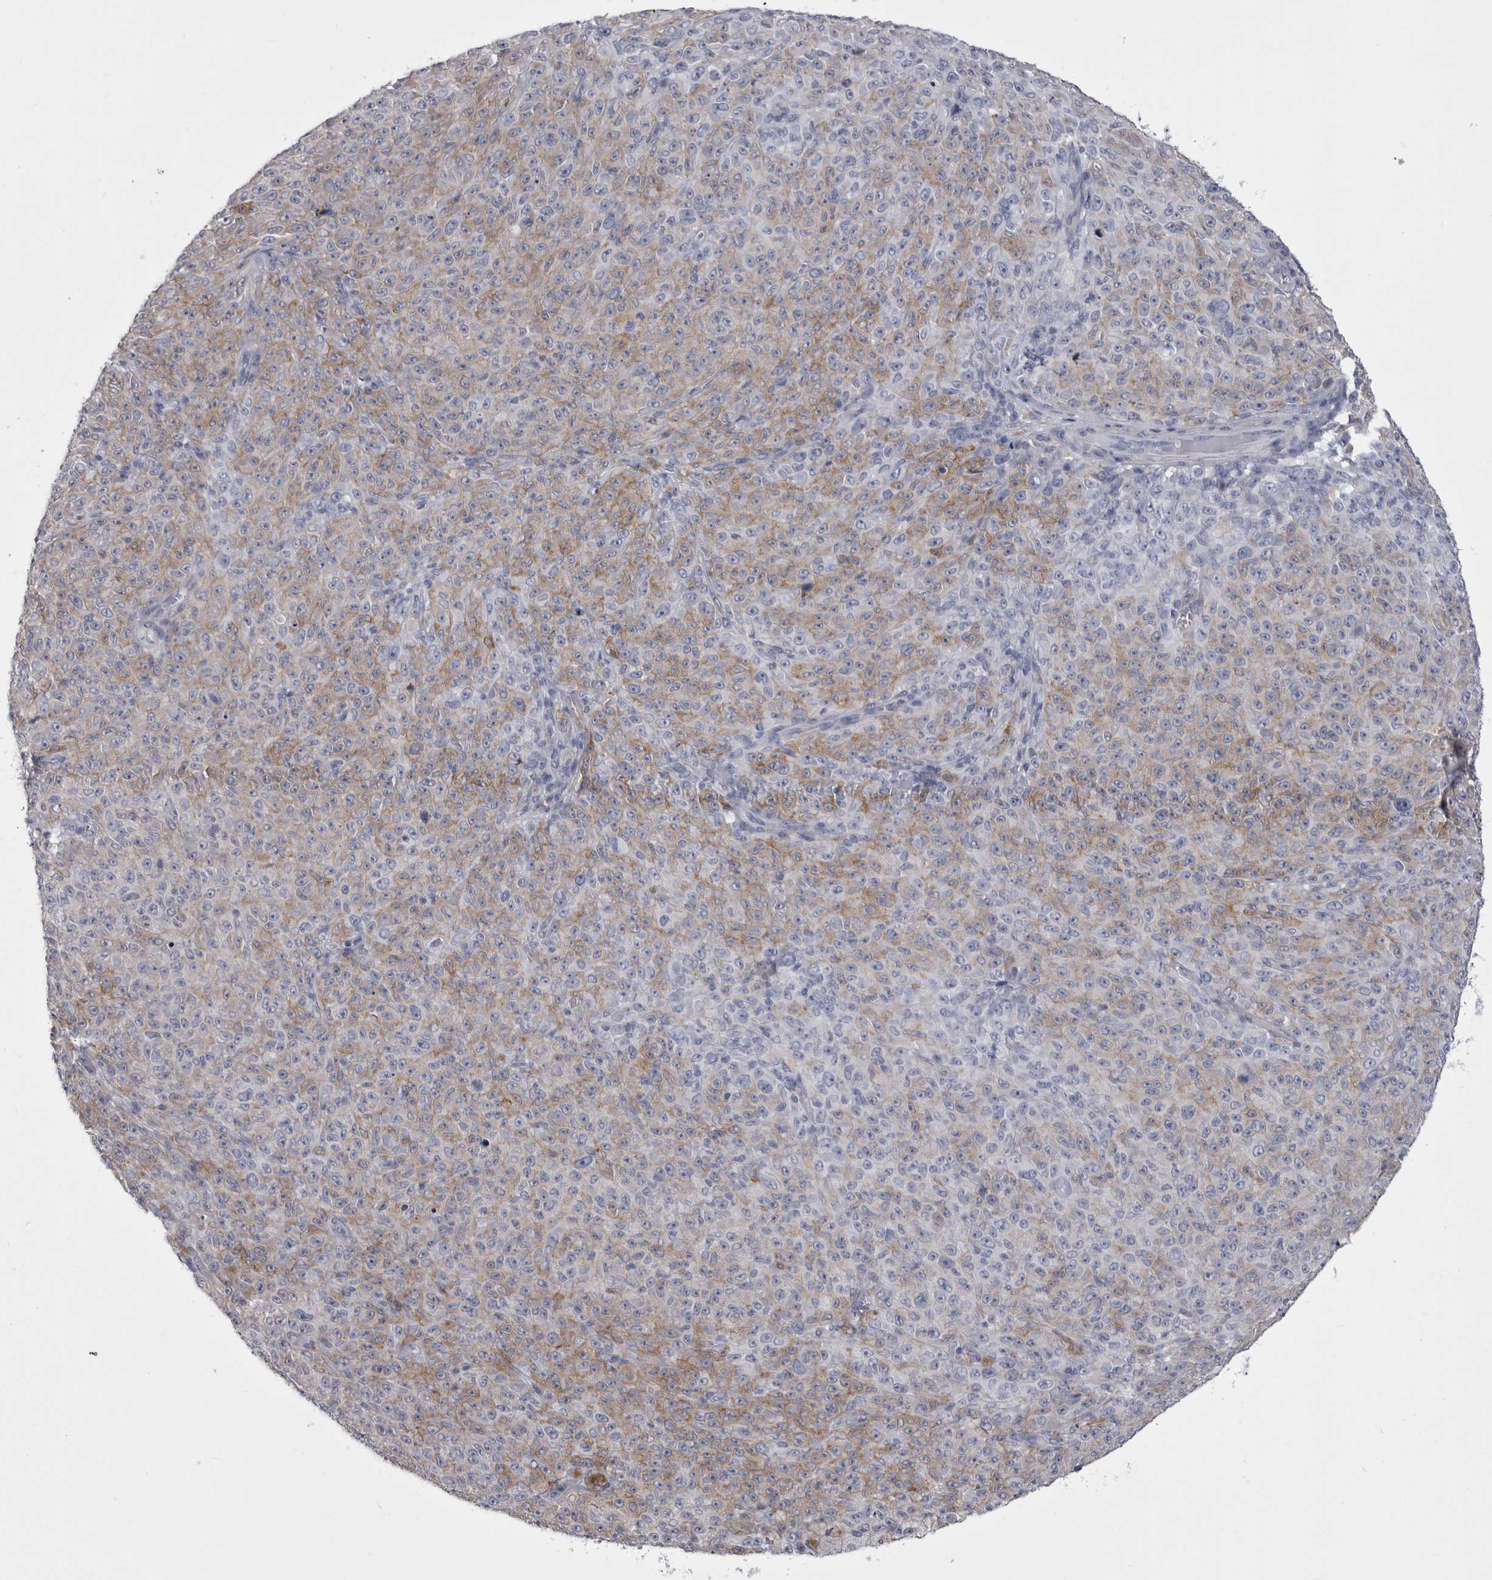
{"staining": {"intensity": "moderate", "quantity": "<25%", "location": "cytoplasmic/membranous"}, "tissue": "melanoma", "cell_type": "Tumor cells", "image_type": "cancer", "snomed": [{"axis": "morphology", "description": "Malignant melanoma, NOS"}, {"axis": "topography", "description": "Skin"}], "caption": "An immunohistochemistry (IHC) image of neoplastic tissue is shown. Protein staining in brown highlights moderate cytoplasmic/membranous positivity in melanoma within tumor cells.", "gene": "ANK2", "patient": {"sex": "female", "age": 82}}